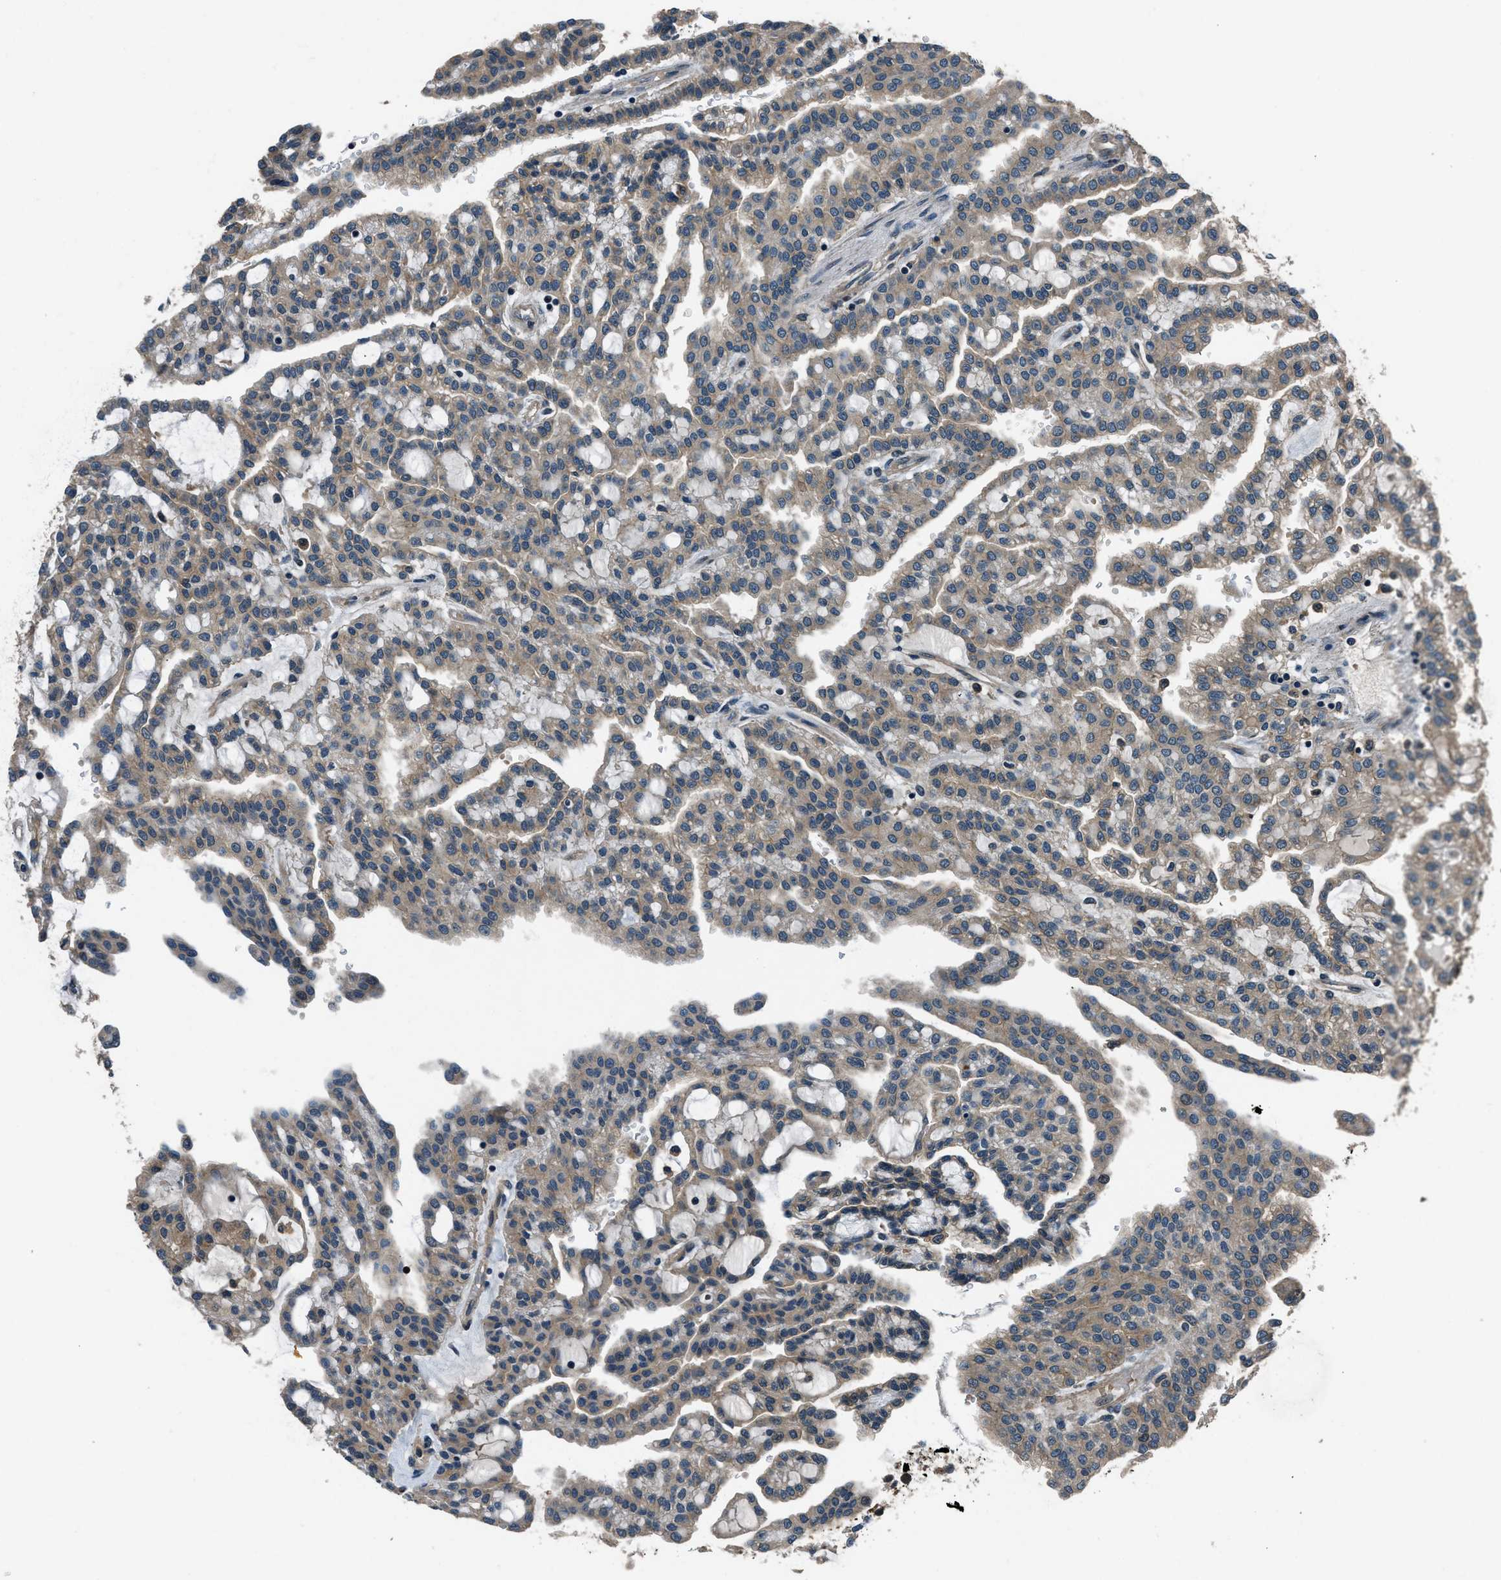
{"staining": {"intensity": "moderate", "quantity": "<25%", "location": "cytoplasmic/membranous"}, "tissue": "renal cancer", "cell_type": "Tumor cells", "image_type": "cancer", "snomed": [{"axis": "morphology", "description": "Adenocarcinoma, NOS"}, {"axis": "topography", "description": "Kidney"}], "caption": "Immunohistochemical staining of human renal cancer reveals low levels of moderate cytoplasmic/membranous protein positivity in about <25% of tumor cells. The protein of interest is shown in brown color, while the nuclei are stained blue.", "gene": "ARHGEF11", "patient": {"sex": "male", "age": 63}}